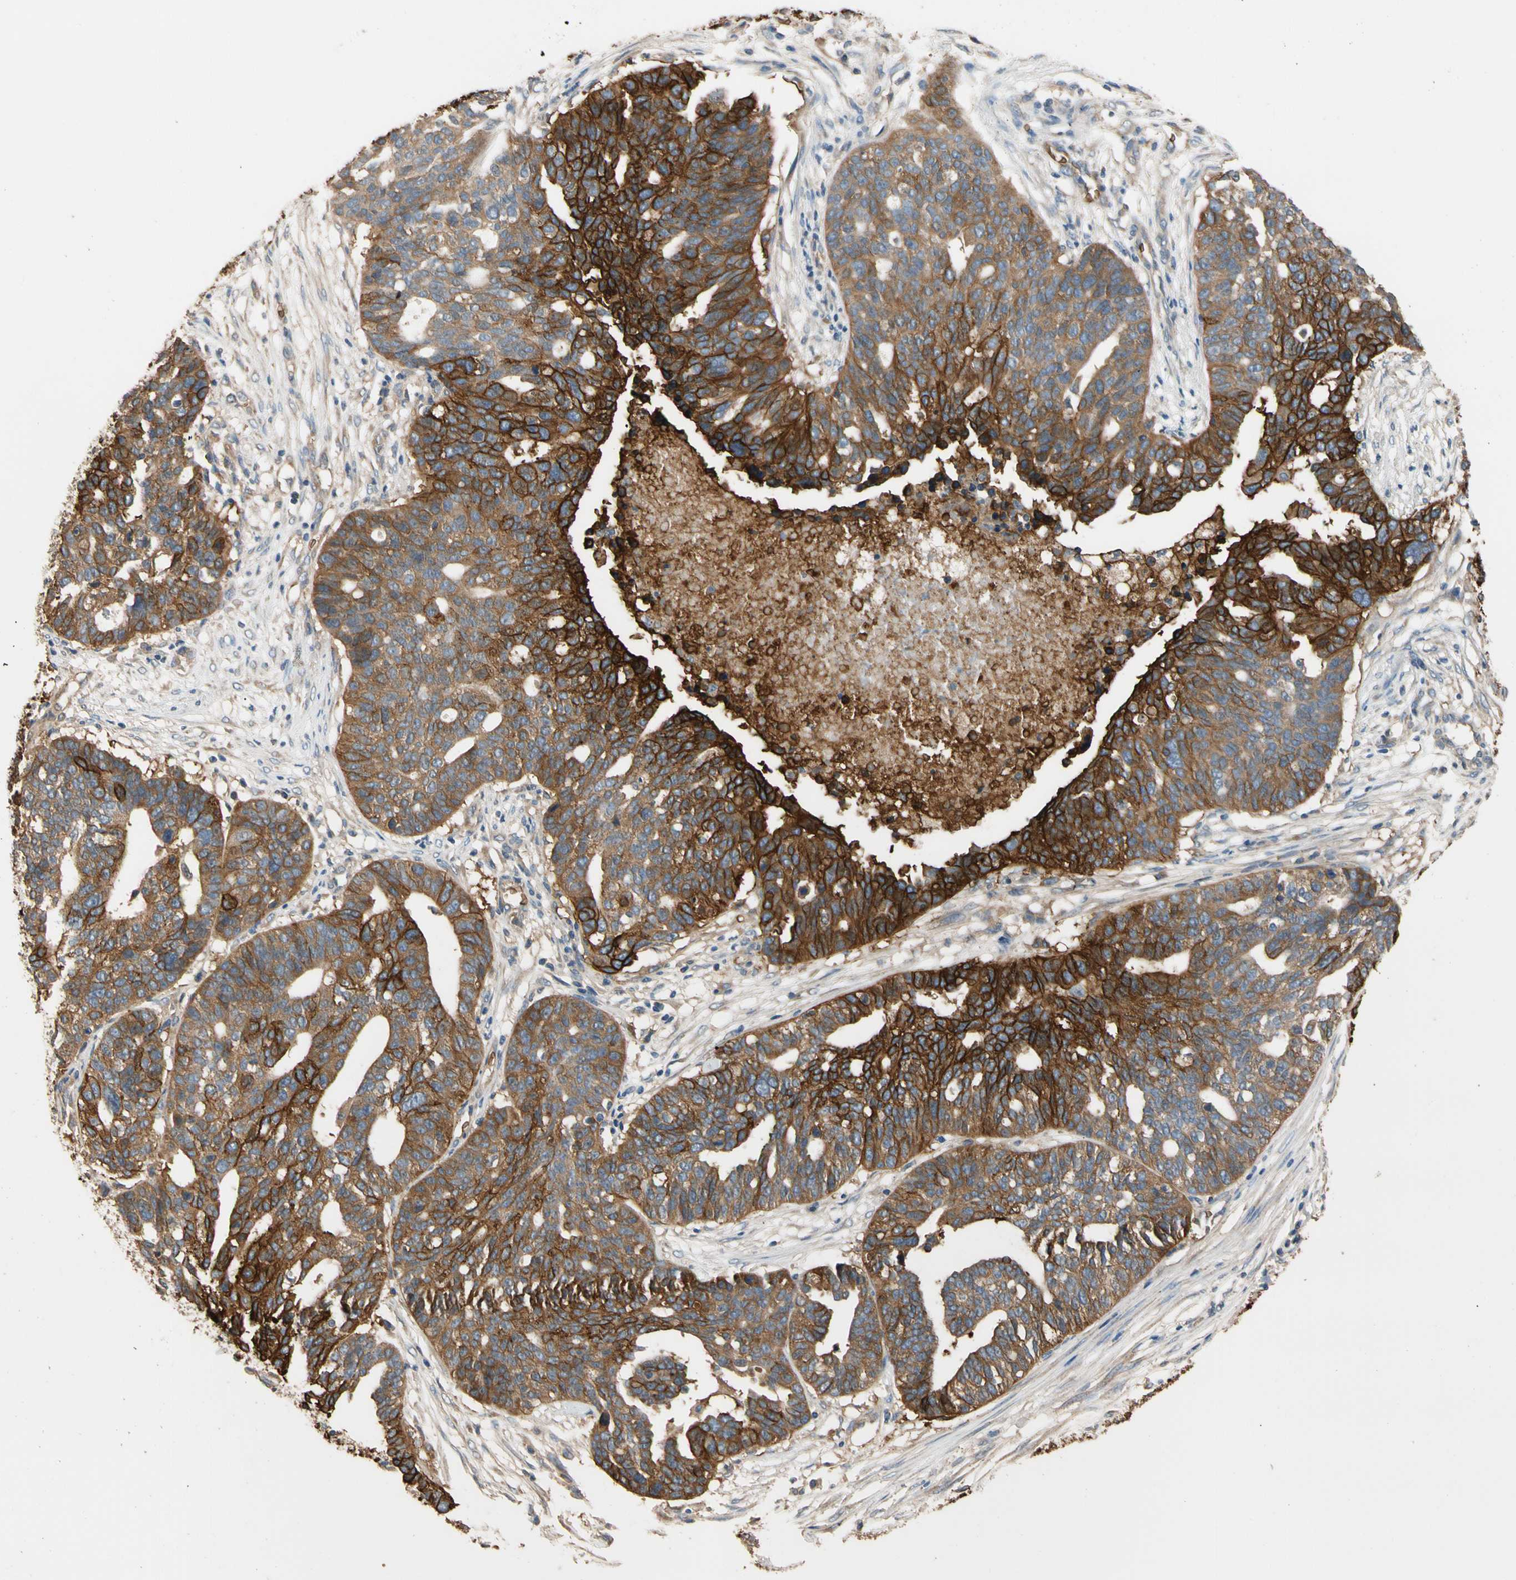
{"staining": {"intensity": "strong", "quantity": ">75%", "location": "cytoplasmic/membranous"}, "tissue": "ovarian cancer", "cell_type": "Tumor cells", "image_type": "cancer", "snomed": [{"axis": "morphology", "description": "Cystadenocarcinoma, serous, NOS"}, {"axis": "topography", "description": "Ovary"}], "caption": "Protein expression analysis of ovarian cancer (serous cystadenocarcinoma) shows strong cytoplasmic/membranous expression in approximately >75% of tumor cells.", "gene": "RIOK2", "patient": {"sex": "female", "age": 59}}